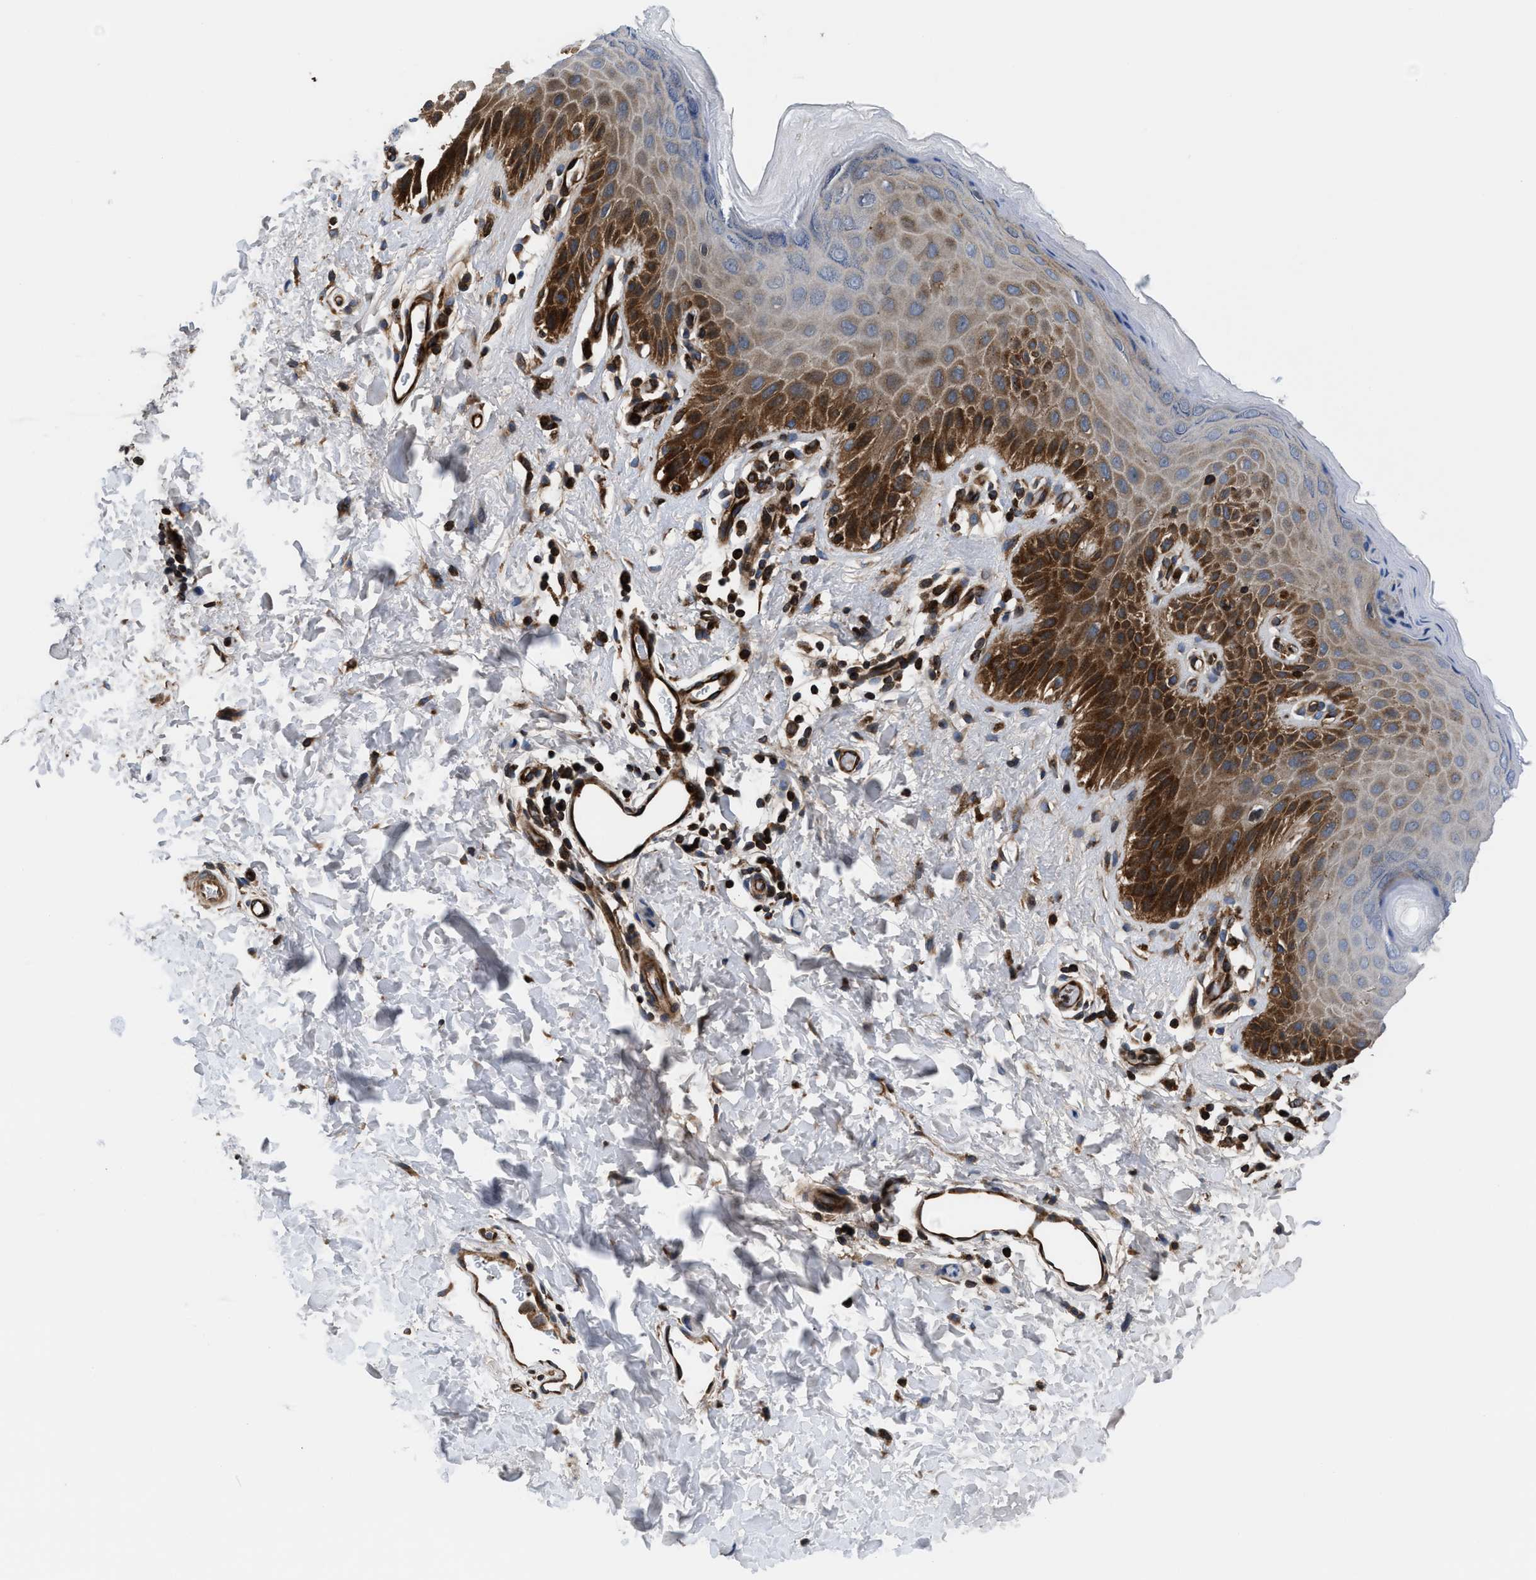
{"staining": {"intensity": "strong", "quantity": "25%-75%", "location": "cytoplasmic/membranous"}, "tissue": "skin", "cell_type": "Epidermal cells", "image_type": "normal", "snomed": [{"axis": "morphology", "description": "Normal tissue, NOS"}, {"axis": "topography", "description": "Anal"}], "caption": "Immunohistochemistry (DAB (3,3'-diaminobenzidine)) staining of normal human skin reveals strong cytoplasmic/membranous protein staining in approximately 25%-75% of epidermal cells.", "gene": "PRR15L", "patient": {"sex": "male", "age": 44}}